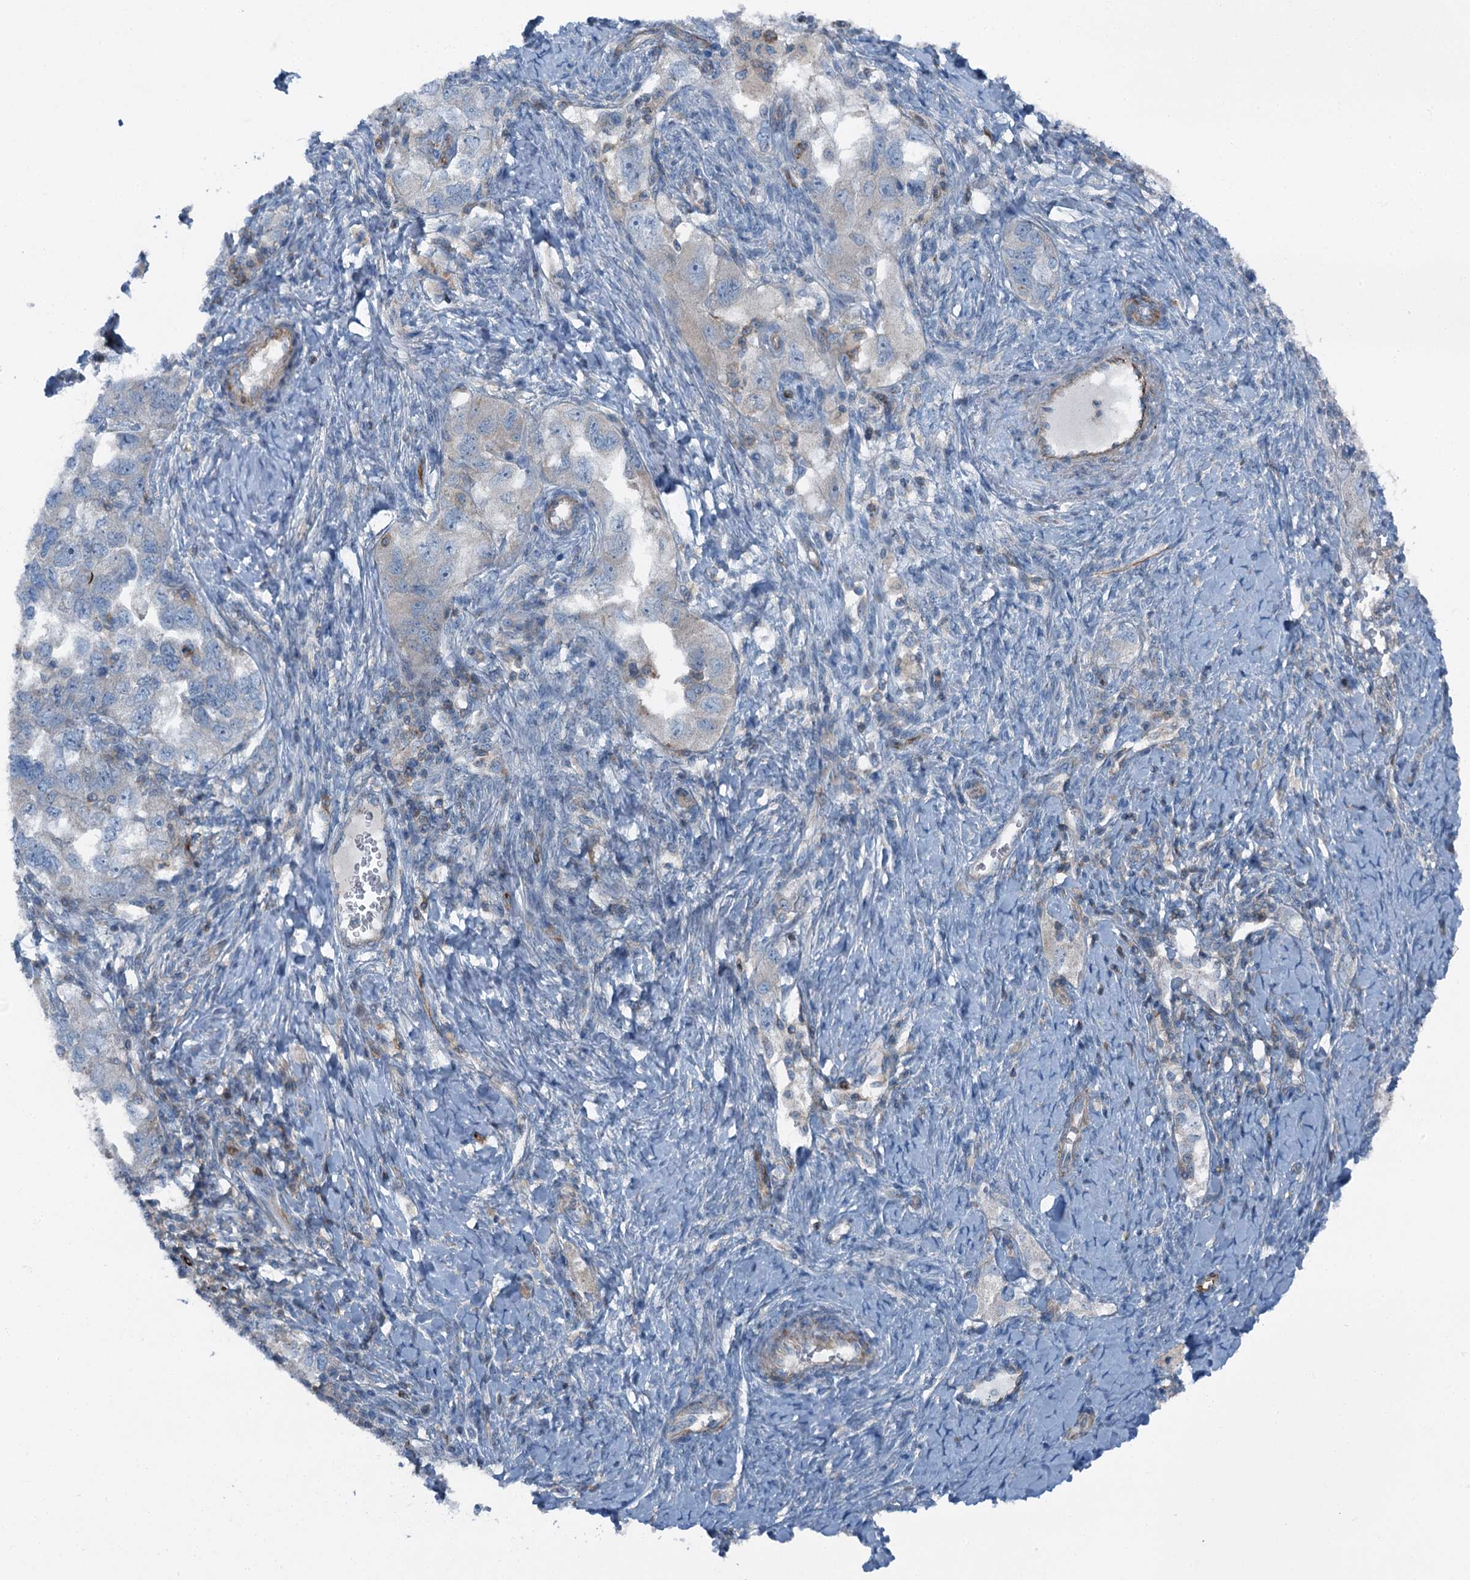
{"staining": {"intensity": "negative", "quantity": "none", "location": "none"}, "tissue": "ovarian cancer", "cell_type": "Tumor cells", "image_type": "cancer", "snomed": [{"axis": "morphology", "description": "Carcinoma, NOS"}, {"axis": "morphology", "description": "Cystadenocarcinoma, serous, NOS"}, {"axis": "topography", "description": "Ovary"}], "caption": "High power microscopy image of an immunohistochemistry (IHC) image of ovarian cancer (serous cystadenocarcinoma), revealing no significant positivity in tumor cells. Brightfield microscopy of IHC stained with DAB (brown) and hematoxylin (blue), captured at high magnification.", "gene": "AXL", "patient": {"sex": "female", "age": 69}}